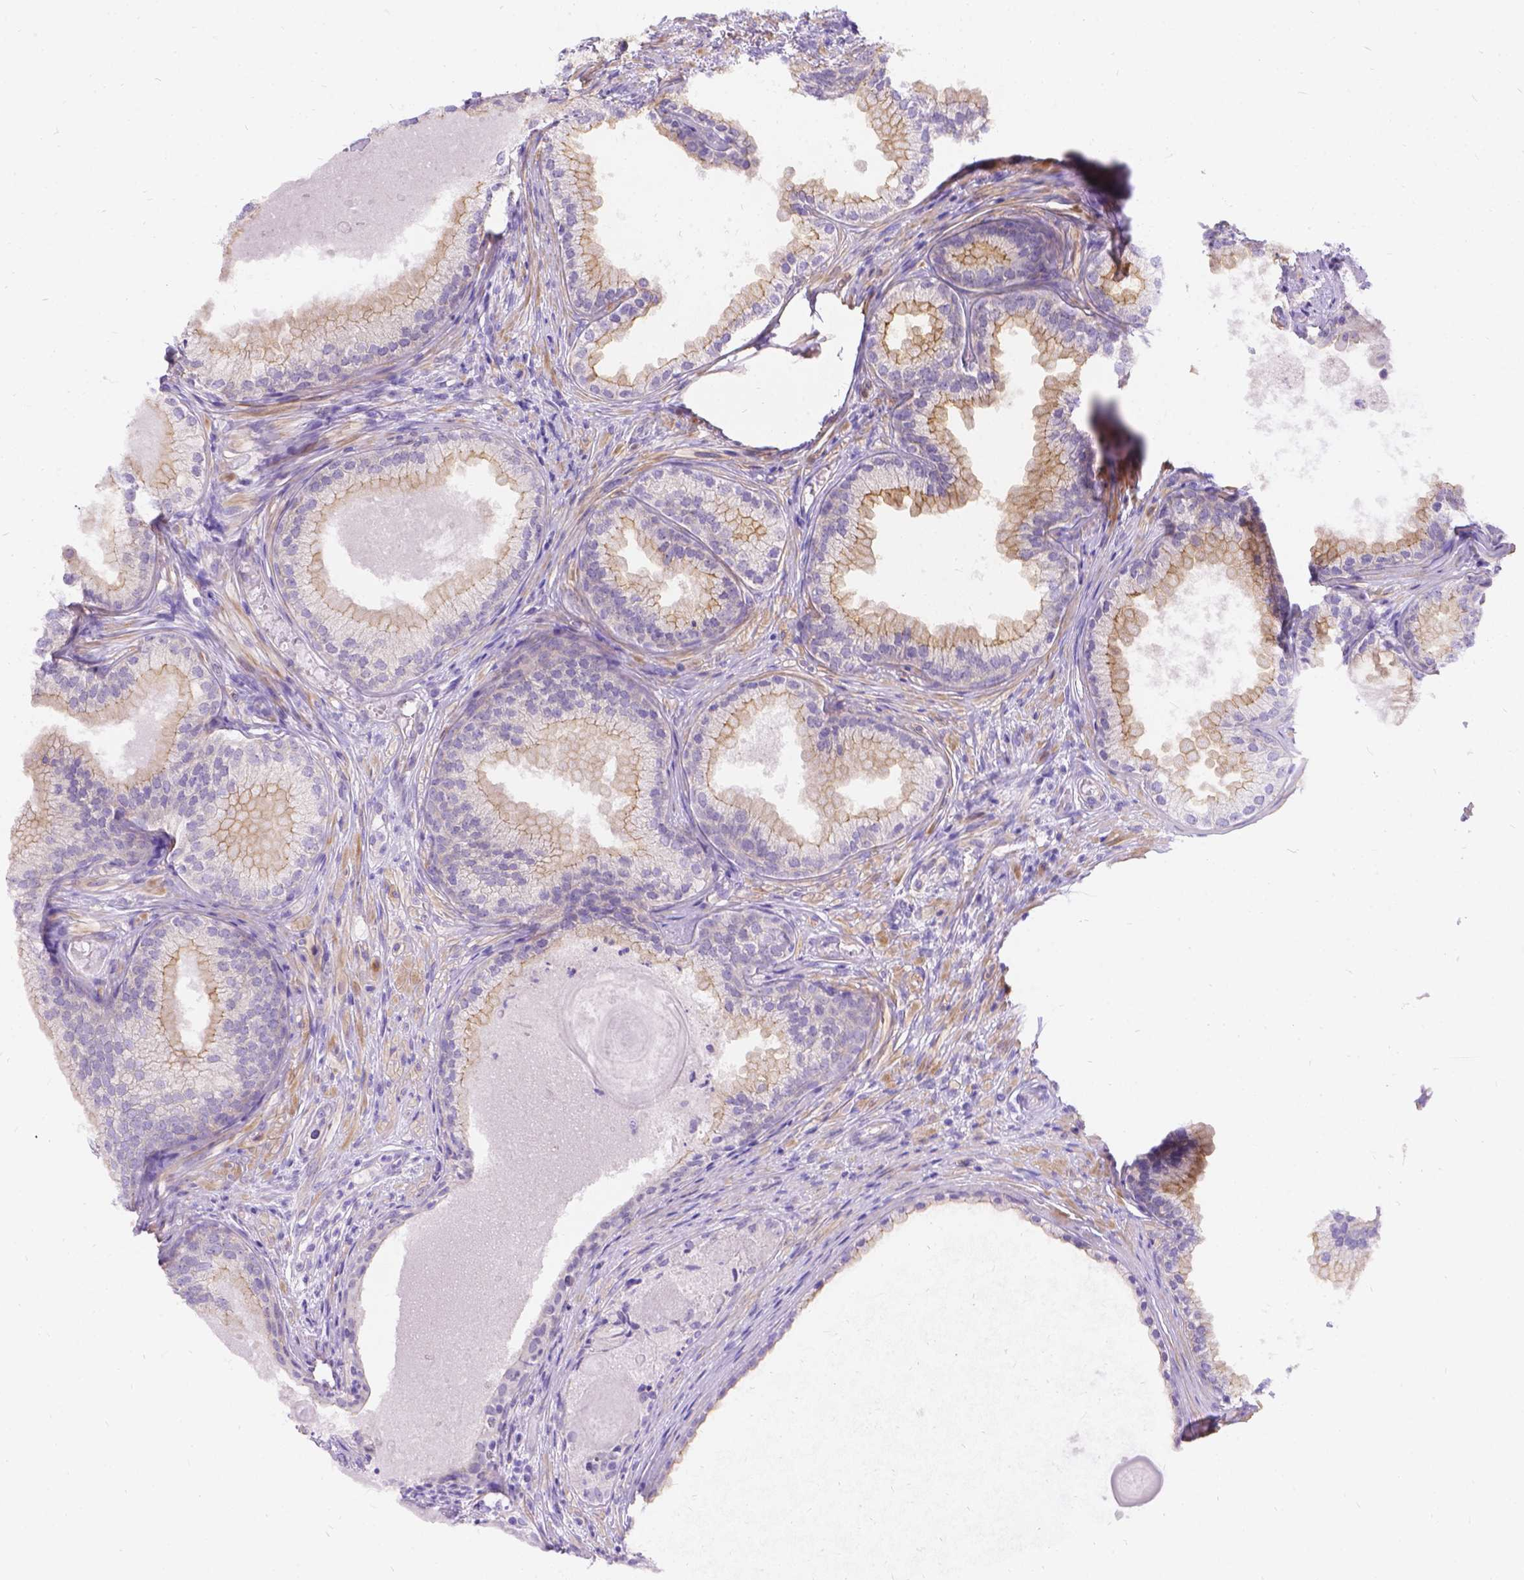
{"staining": {"intensity": "negative", "quantity": "none", "location": "none"}, "tissue": "prostate cancer", "cell_type": "Tumor cells", "image_type": "cancer", "snomed": [{"axis": "morphology", "description": "Adenocarcinoma, High grade"}, {"axis": "topography", "description": "Prostate"}], "caption": "Prostate cancer (adenocarcinoma (high-grade)) was stained to show a protein in brown. There is no significant expression in tumor cells.", "gene": "PALS1", "patient": {"sex": "male", "age": 83}}